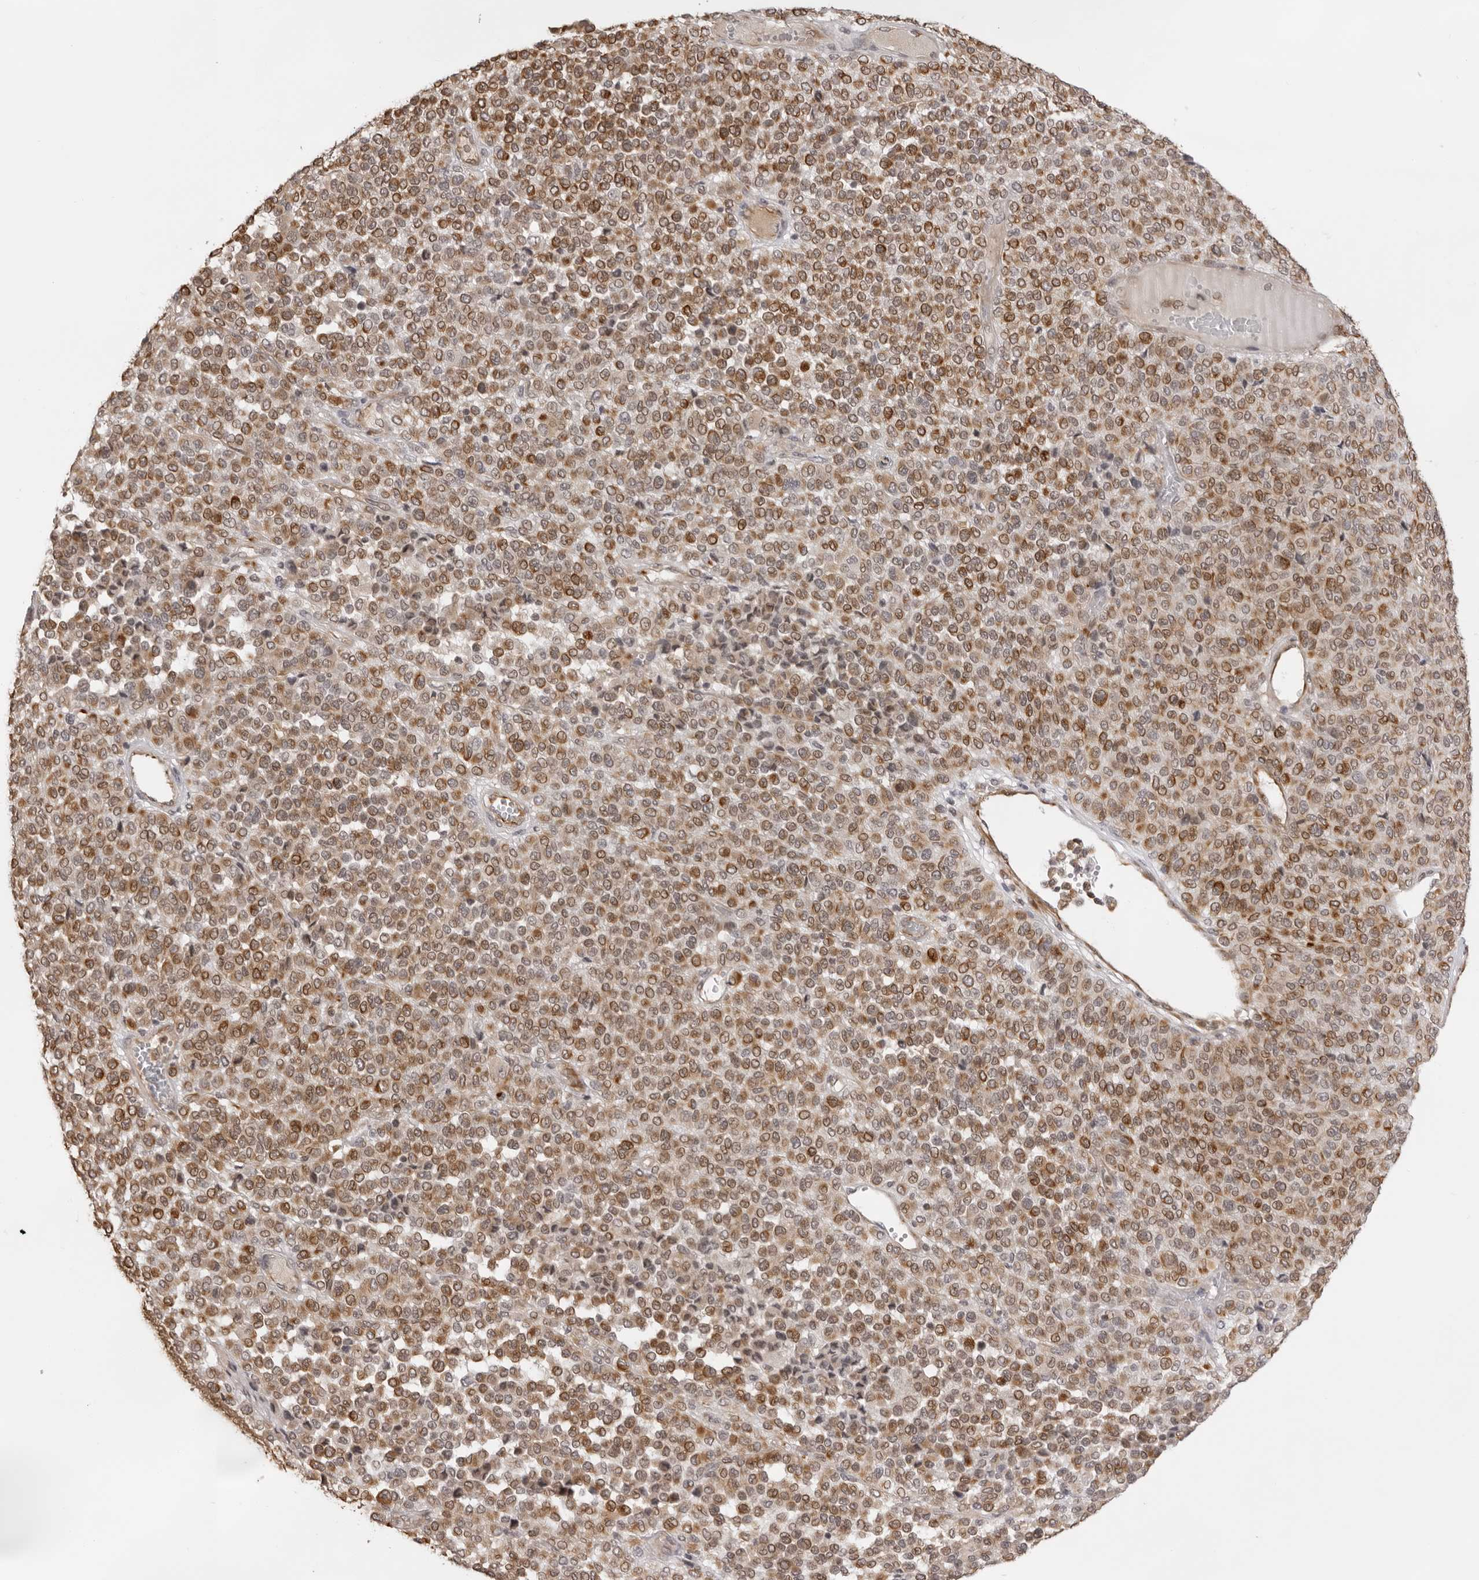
{"staining": {"intensity": "moderate", "quantity": ">75%", "location": "cytoplasmic/membranous"}, "tissue": "melanoma", "cell_type": "Tumor cells", "image_type": "cancer", "snomed": [{"axis": "morphology", "description": "Malignant melanoma, Metastatic site"}, {"axis": "topography", "description": "Pancreas"}], "caption": "Tumor cells display medium levels of moderate cytoplasmic/membranous expression in approximately >75% of cells in malignant melanoma (metastatic site). (Brightfield microscopy of DAB IHC at high magnification).", "gene": "DYNLT5", "patient": {"sex": "female", "age": 30}}